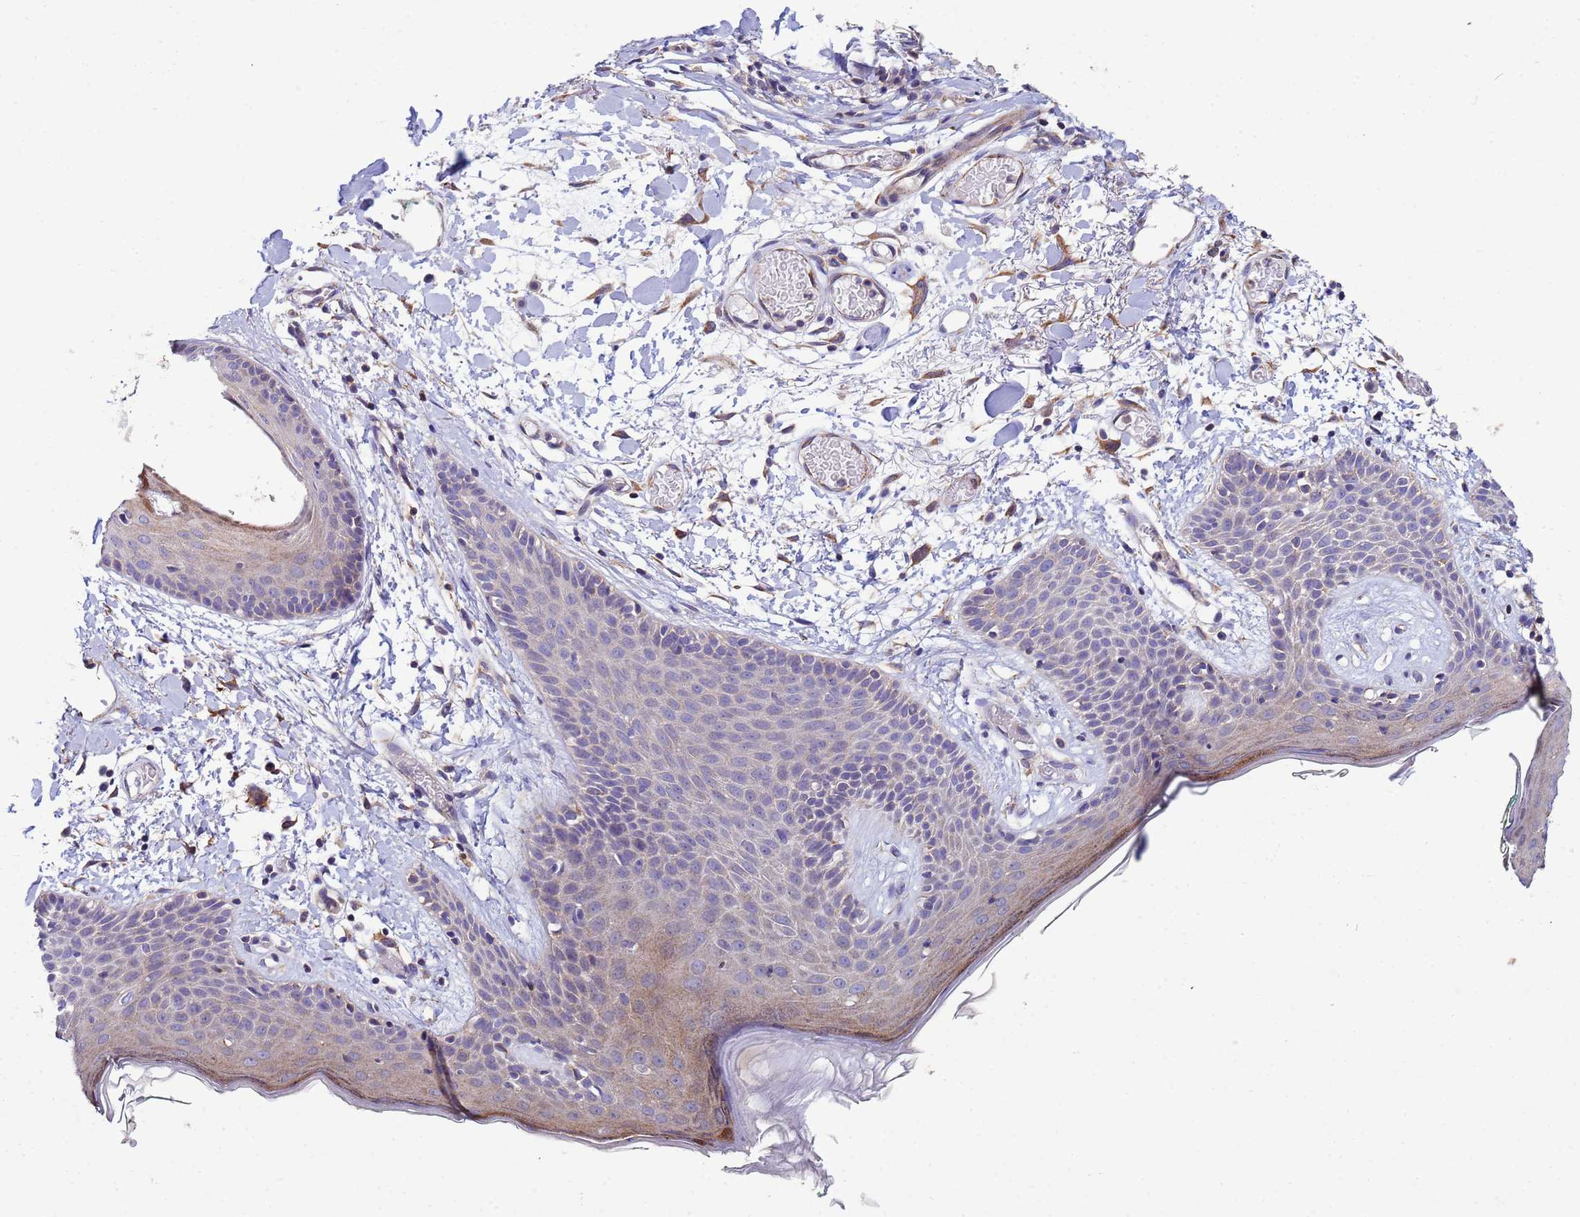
{"staining": {"intensity": "weak", "quantity": ">75%", "location": "cytoplasmic/membranous"}, "tissue": "skin", "cell_type": "Fibroblasts", "image_type": "normal", "snomed": [{"axis": "morphology", "description": "Normal tissue, NOS"}, {"axis": "topography", "description": "Skin"}], "caption": "The histopathology image displays immunohistochemical staining of normal skin. There is weak cytoplasmic/membranous staining is identified in approximately >75% of fibroblasts.", "gene": "CDC34", "patient": {"sex": "male", "age": 79}}